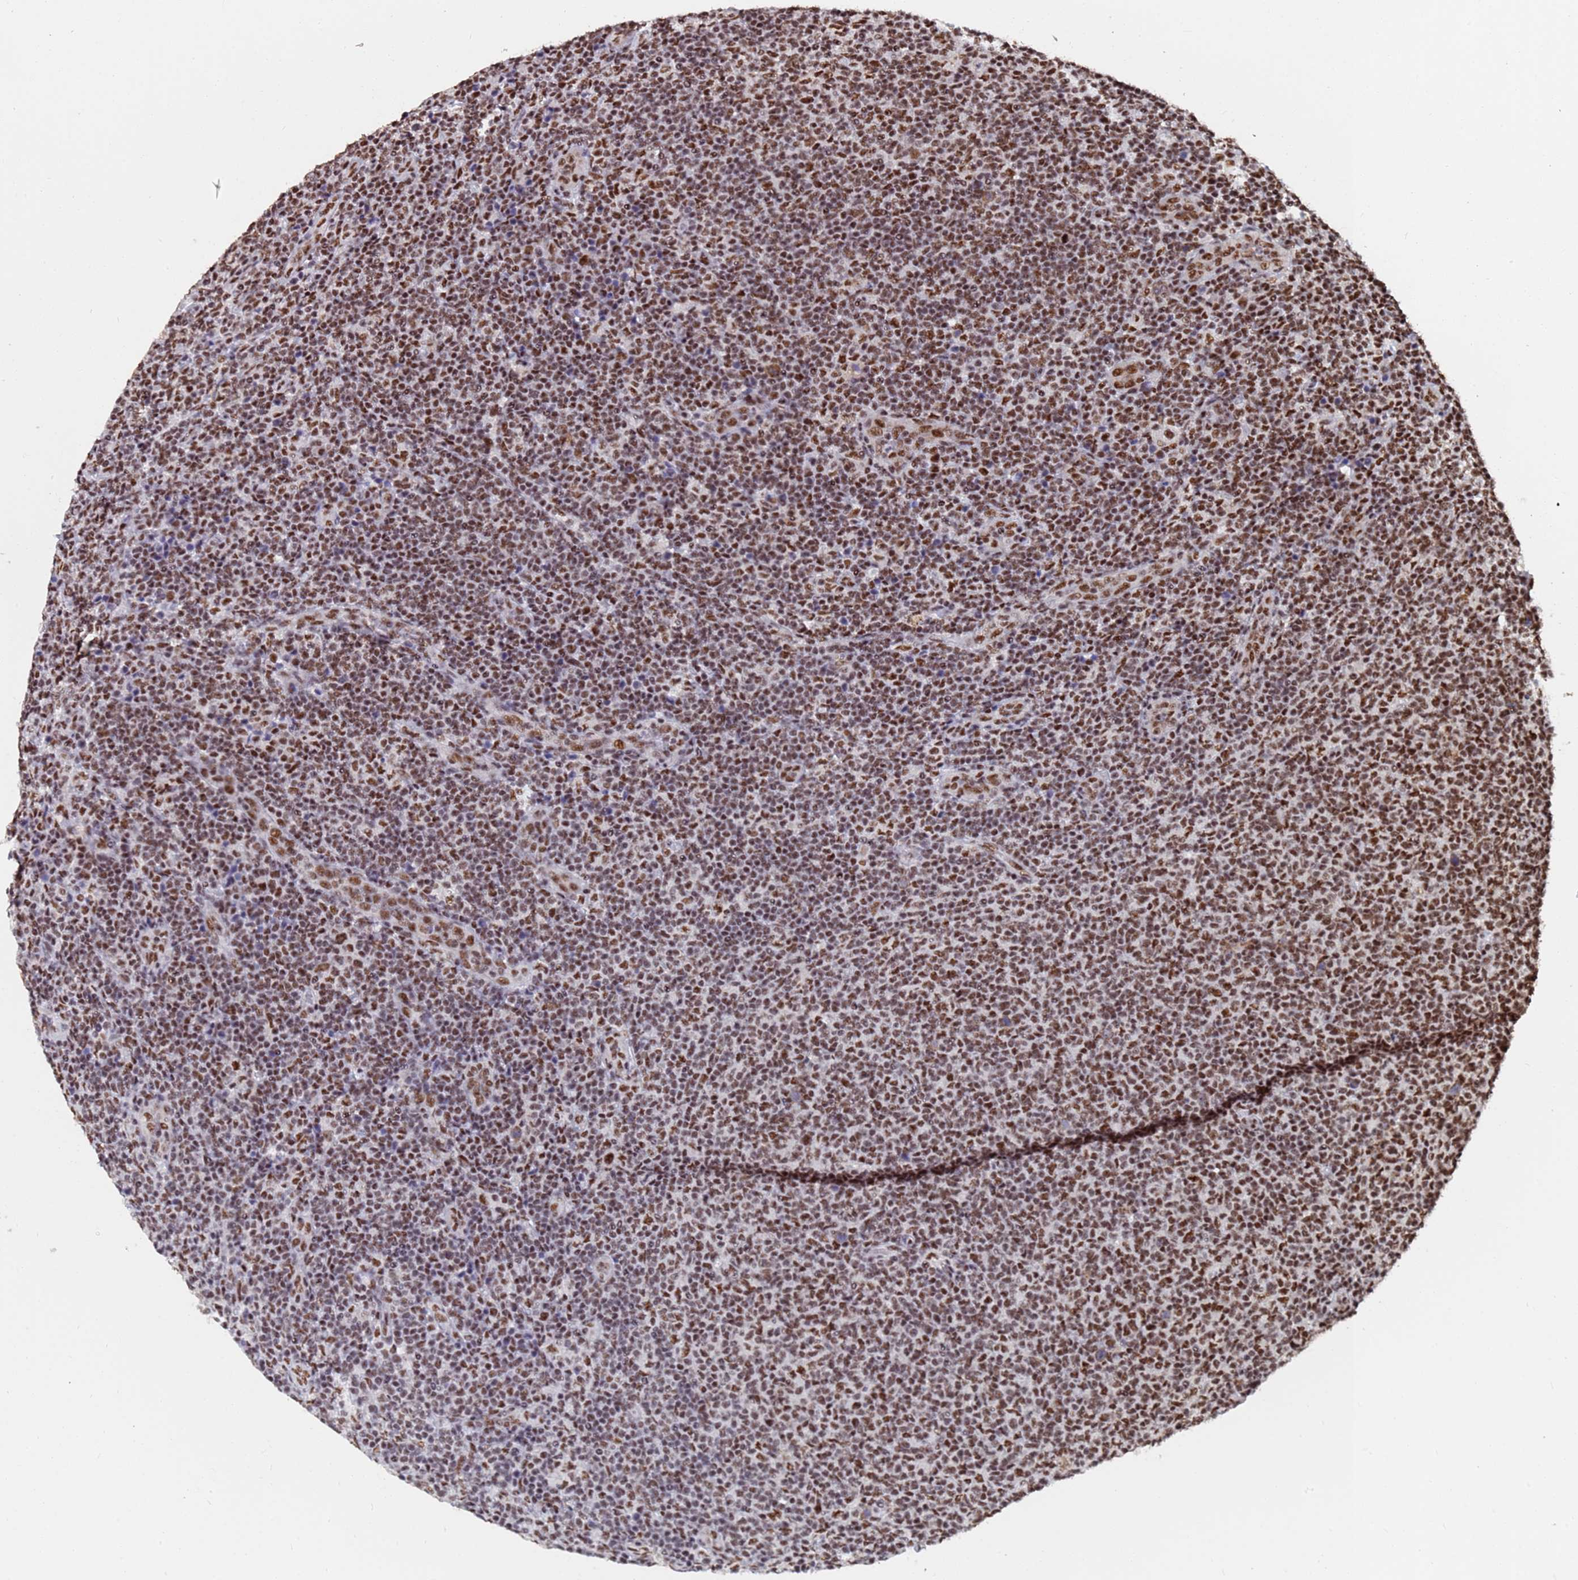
{"staining": {"intensity": "moderate", "quantity": ">75%", "location": "nuclear"}, "tissue": "lymphoma", "cell_type": "Tumor cells", "image_type": "cancer", "snomed": [{"axis": "morphology", "description": "Malignant lymphoma, non-Hodgkin's type, Low grade"}, {"axis": "topography", "description": "Lymph node"}], "caption": "There is medium levels of moderate nuclear staining in tumor cells of malignant lymphoma, non-Hodgkin's type (low-grade), as demonstrated by immunohistochemical staining (brown color).", "gene": "SF3B2", "patient": {"sex": "male", "age": 66}}